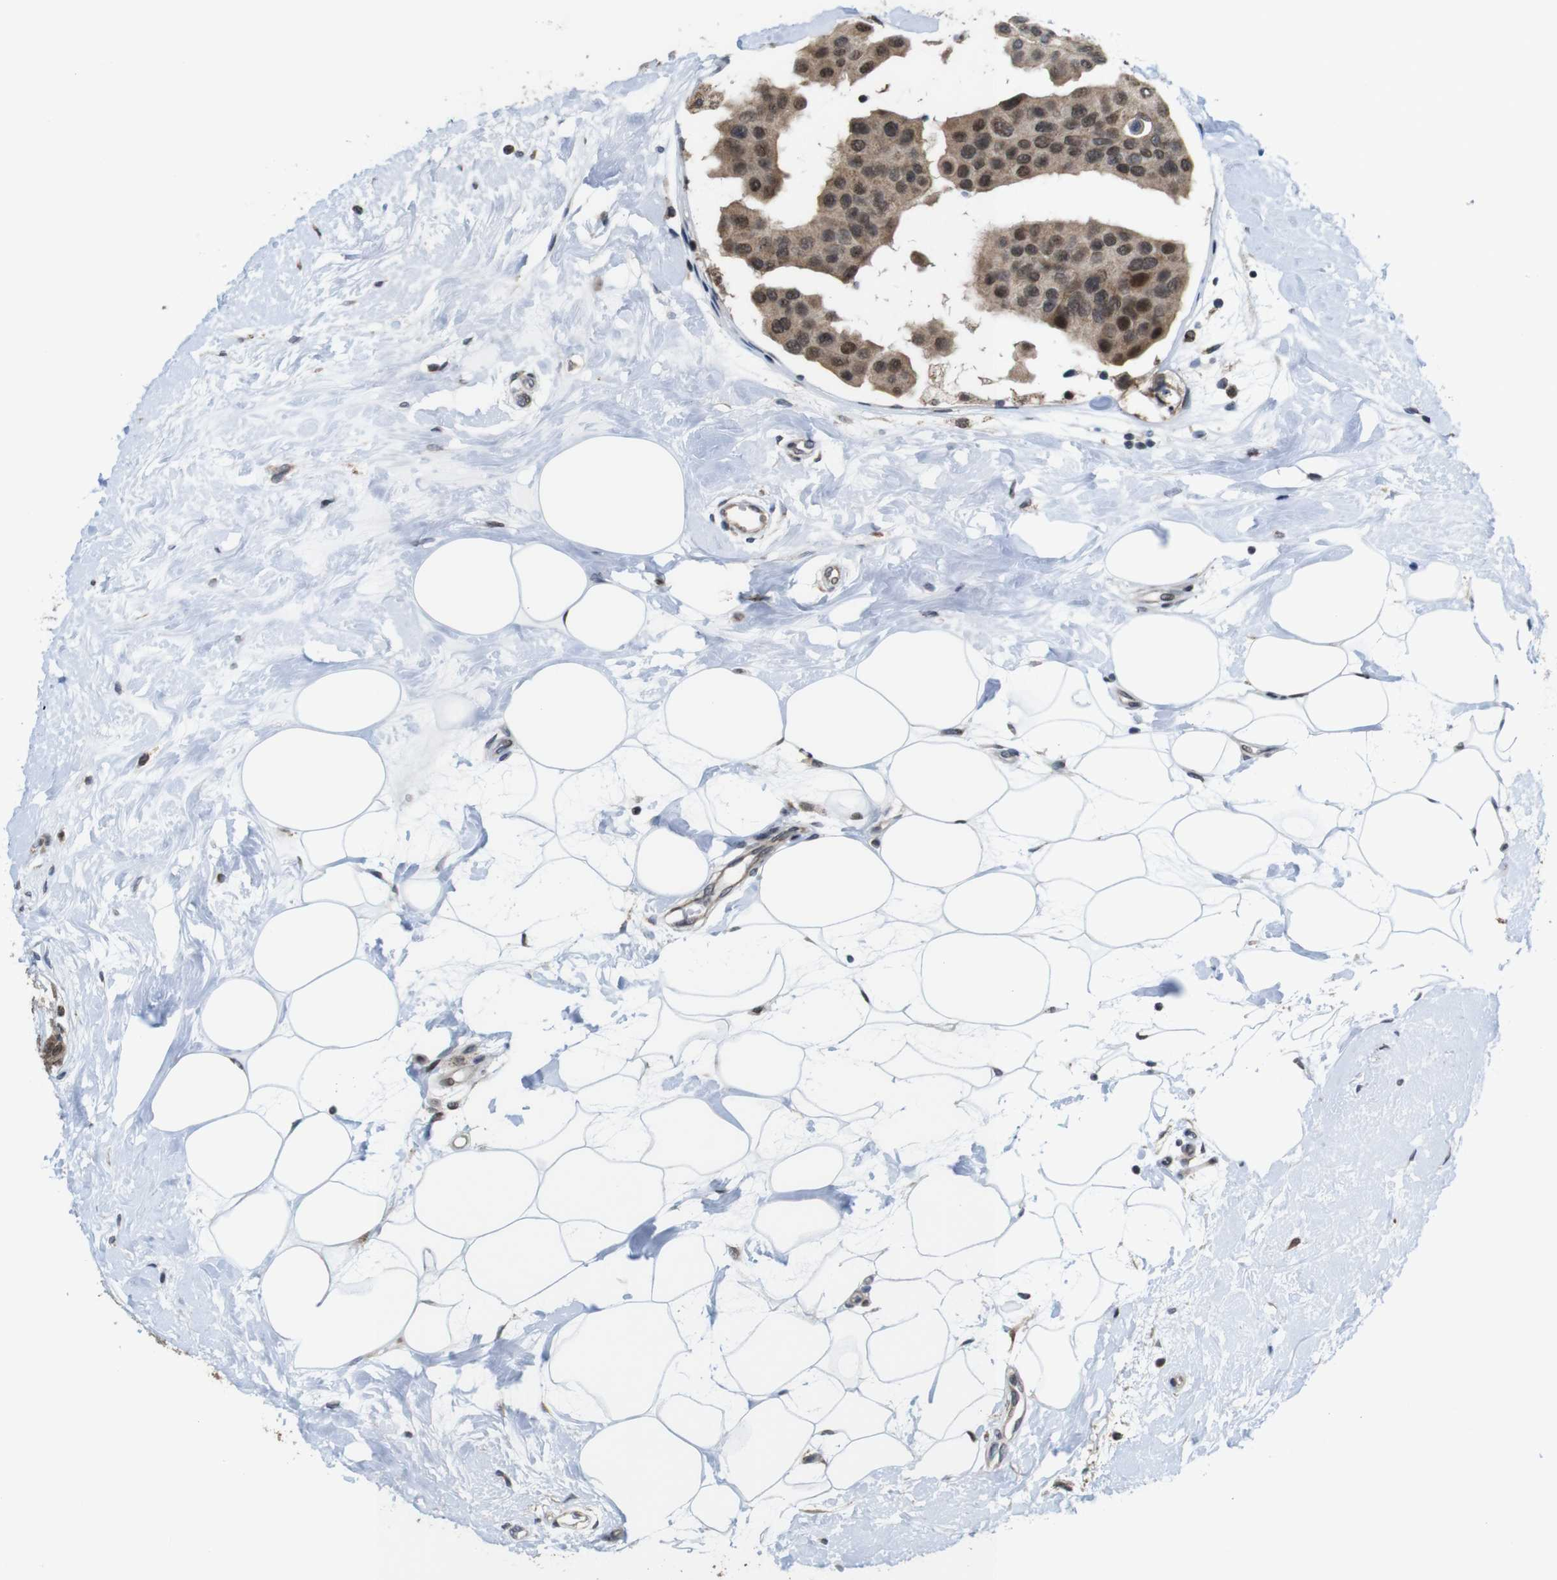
{"staining": {"intensity": "moderate", "quantity": ">75%", "location": "cytoplasmic/membranous,nuclear"}, "tissue": "breast cancer", "cell_type": "Tumor cells", "image_type": "cancer", "snomed": [{"axis": "morphology", "description": "Normal tissue, NOS"}, {"axis": "morphology", "description": "Duct carcinoma"}, {"axis": "topography", "description": "Breast"}], "caption": "This image demonstrates immunohistochemistry staining of human breast cancer (infiltrating ductal carcinoma), with medium moderate cytoplasmic/membranous and nuclear staining in about >75% of tumor cells.", "gene": "PNMA8A", "patient": {"sex": "female", "age": 39}}